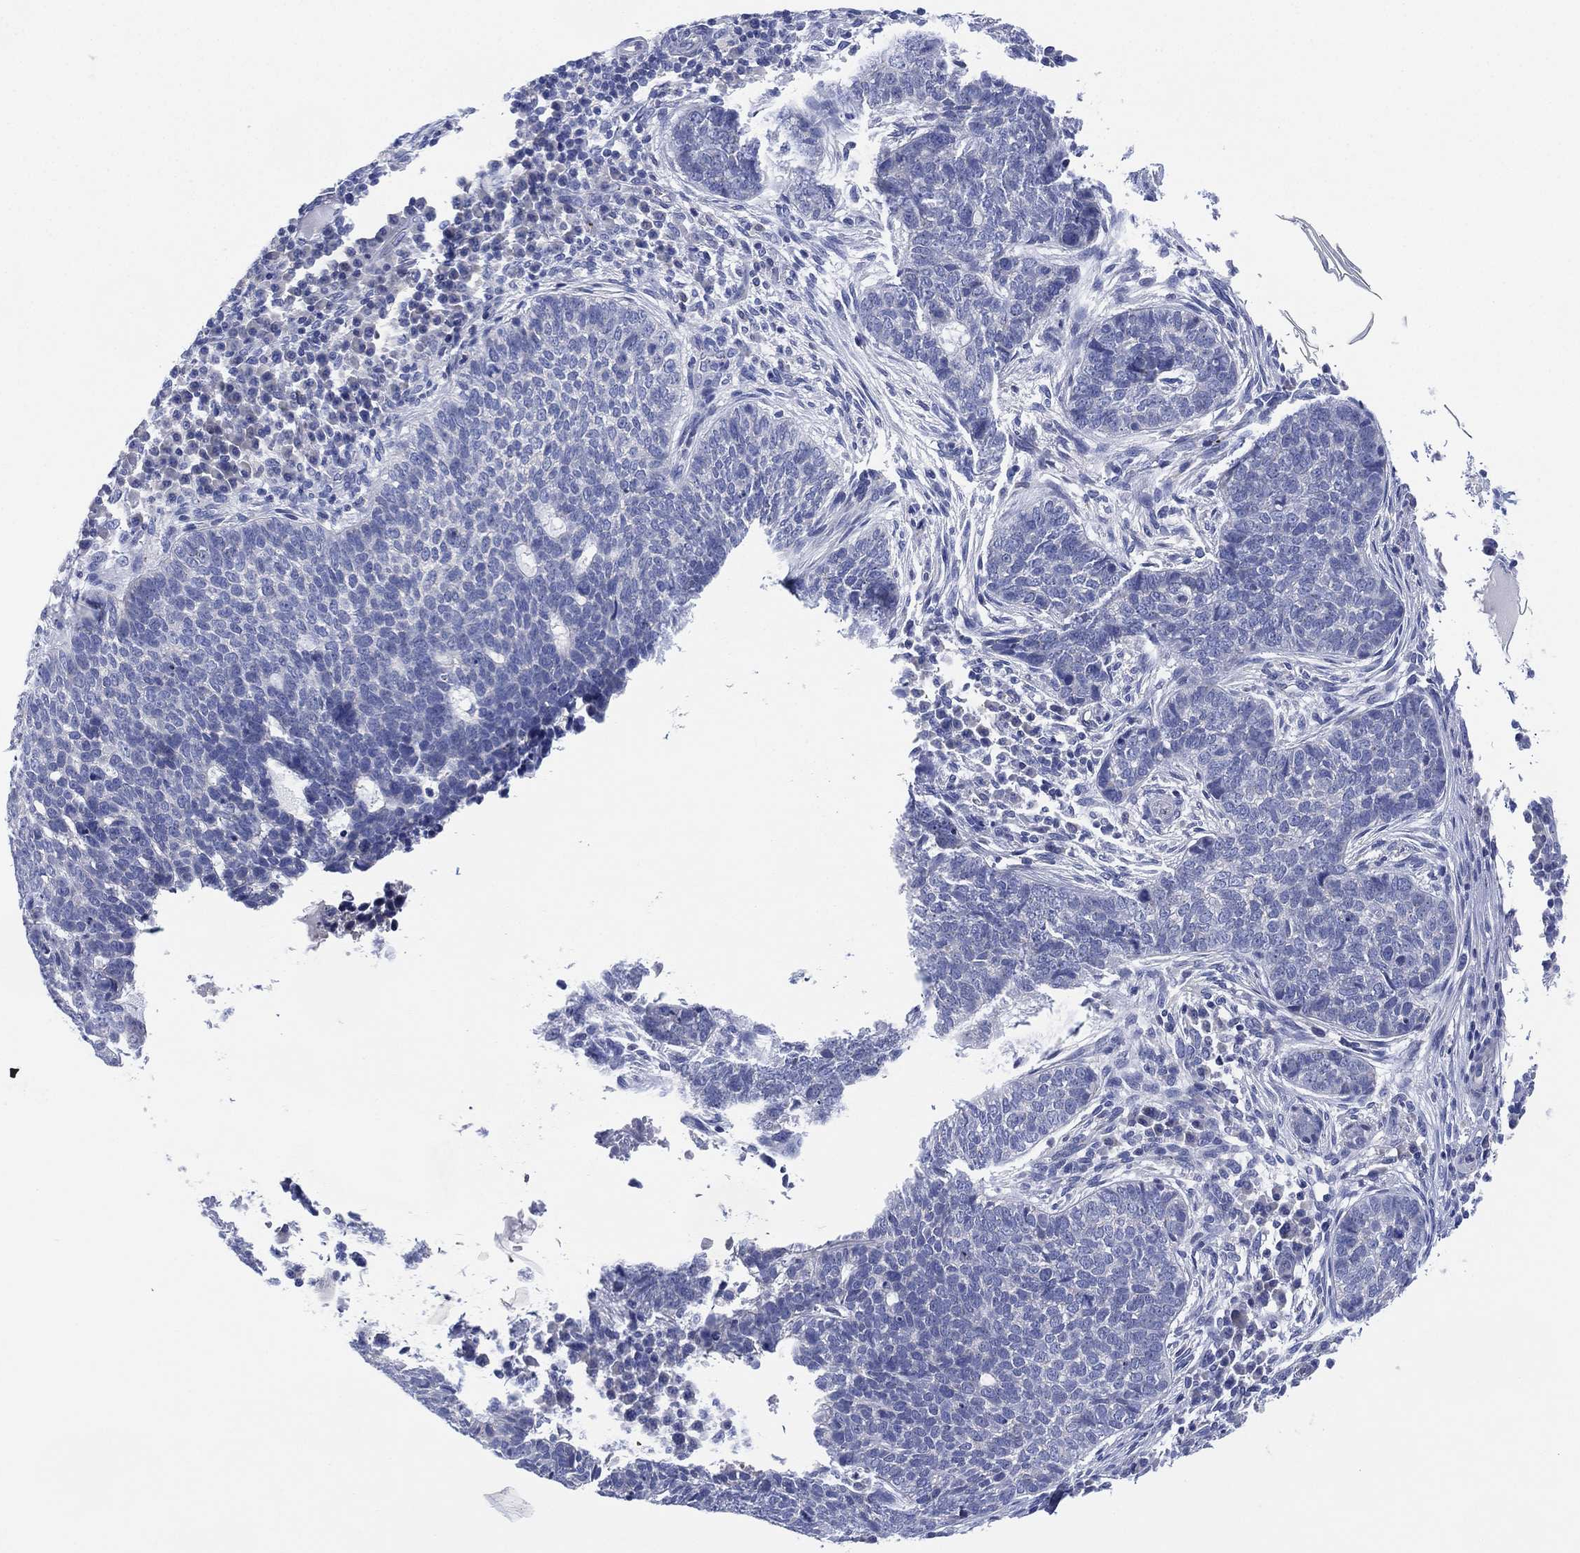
{"staining": {"intensity": "negative", "quantity": "none", "location": "none"}, "tissue": "skin cancer", "cell_type": "Tumor cells", "image_type": "cancer", "snomed": [{"axis": "morphology", "description": "Basal cell carcinoma"}, {"axis": "topography", "description": "Skin"}], "caption": "Image shows no significant protein expression in tumor cells of basal cell carcinoma (skin).", "gene": "CHRNA3", "patient": {"sex": "female", "age": 69}}